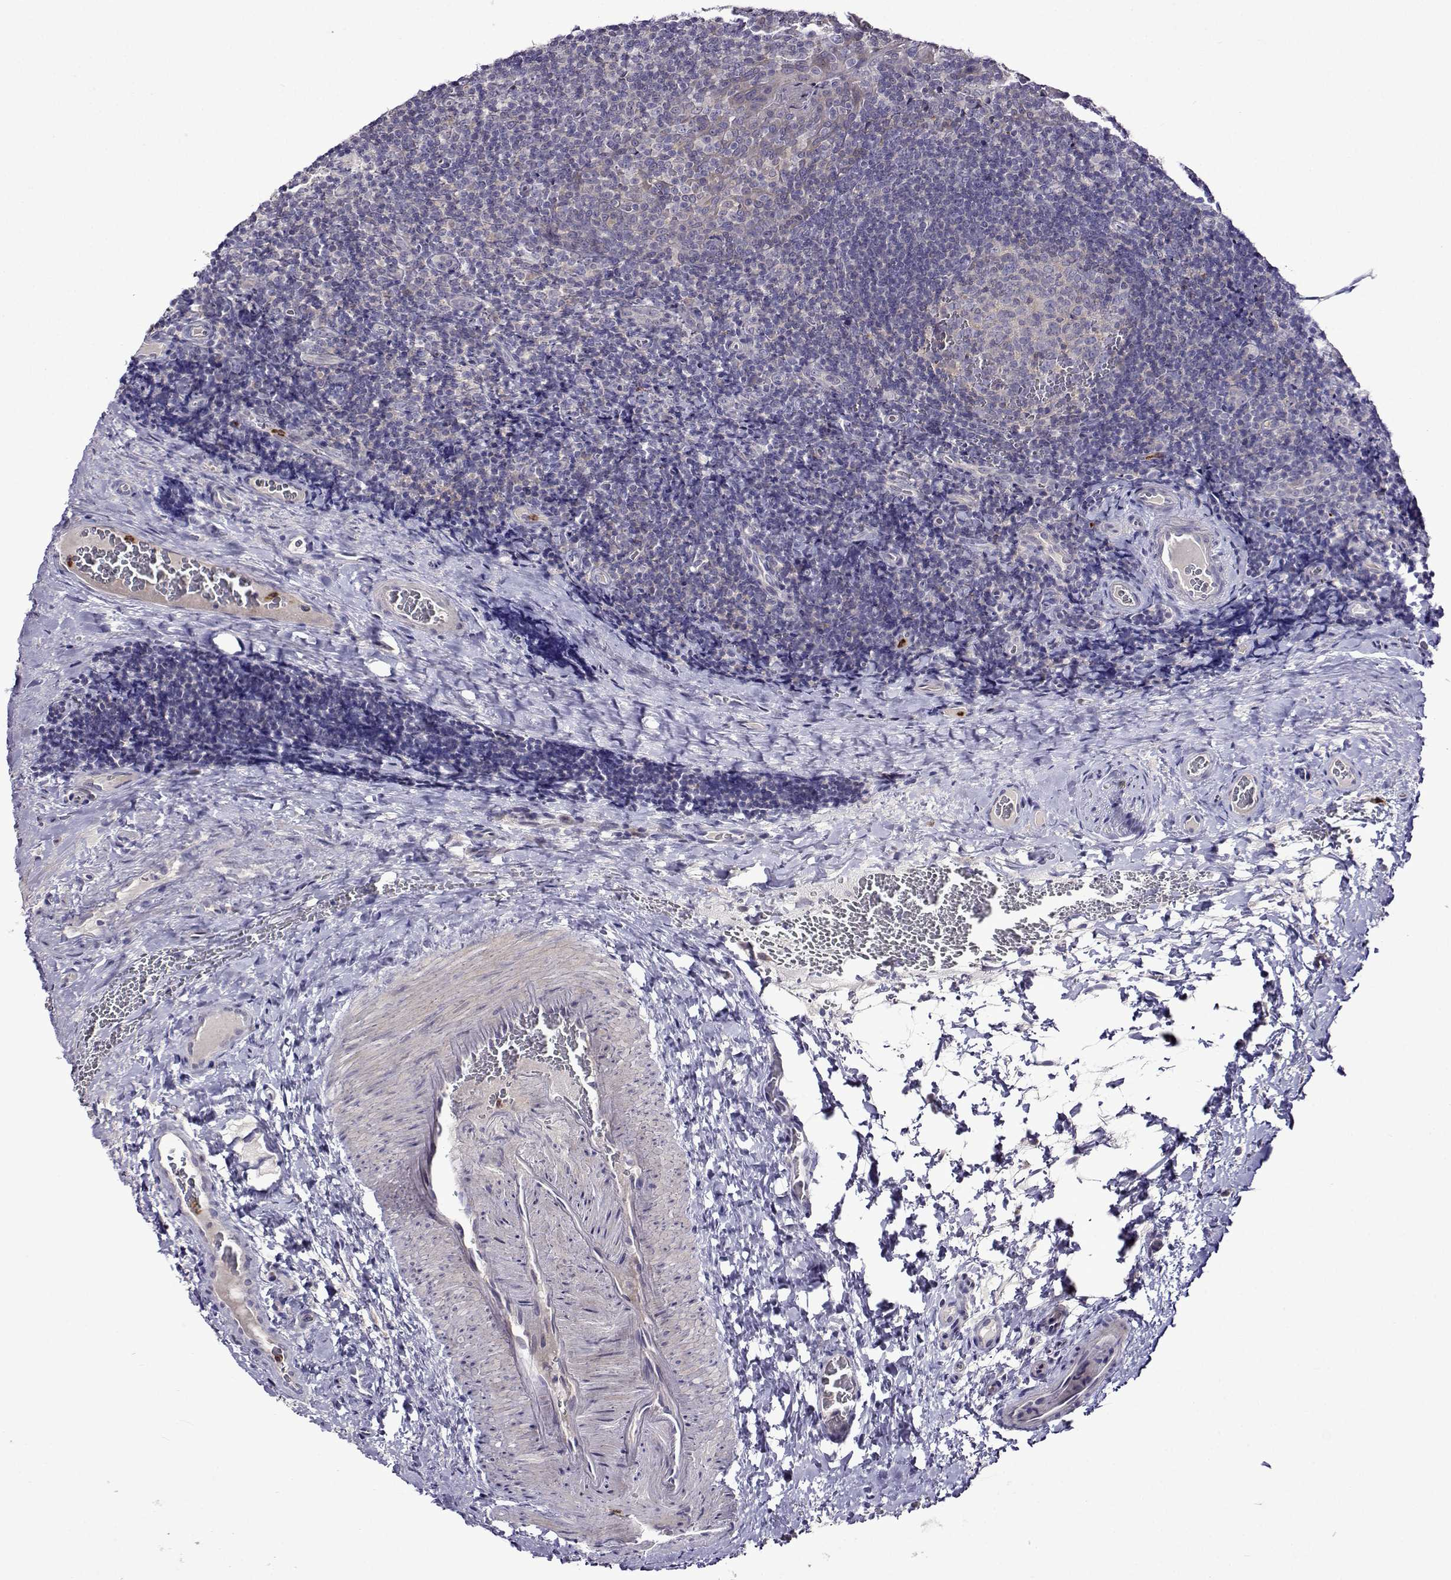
{"staining": {"intensity": "negative", "quantity": "none", "location": "none"}, "tissue": "tonsil", "cell_type": "Germinal center cells", "image_type": "normal", "snomed": [{"axis": "morphology", "description": "Normal tissue, NOS"}, {"axis": "morphology", "description": "Inflammation, NOS"}, {"axis": "topography", "description": "Tonsil"}], "caption": "The photomicrograph shows no significant positivity in germinal center cells of tonsil.", "gene": "SULT2A1", "patient": {"sex": "female", "age": 31}}